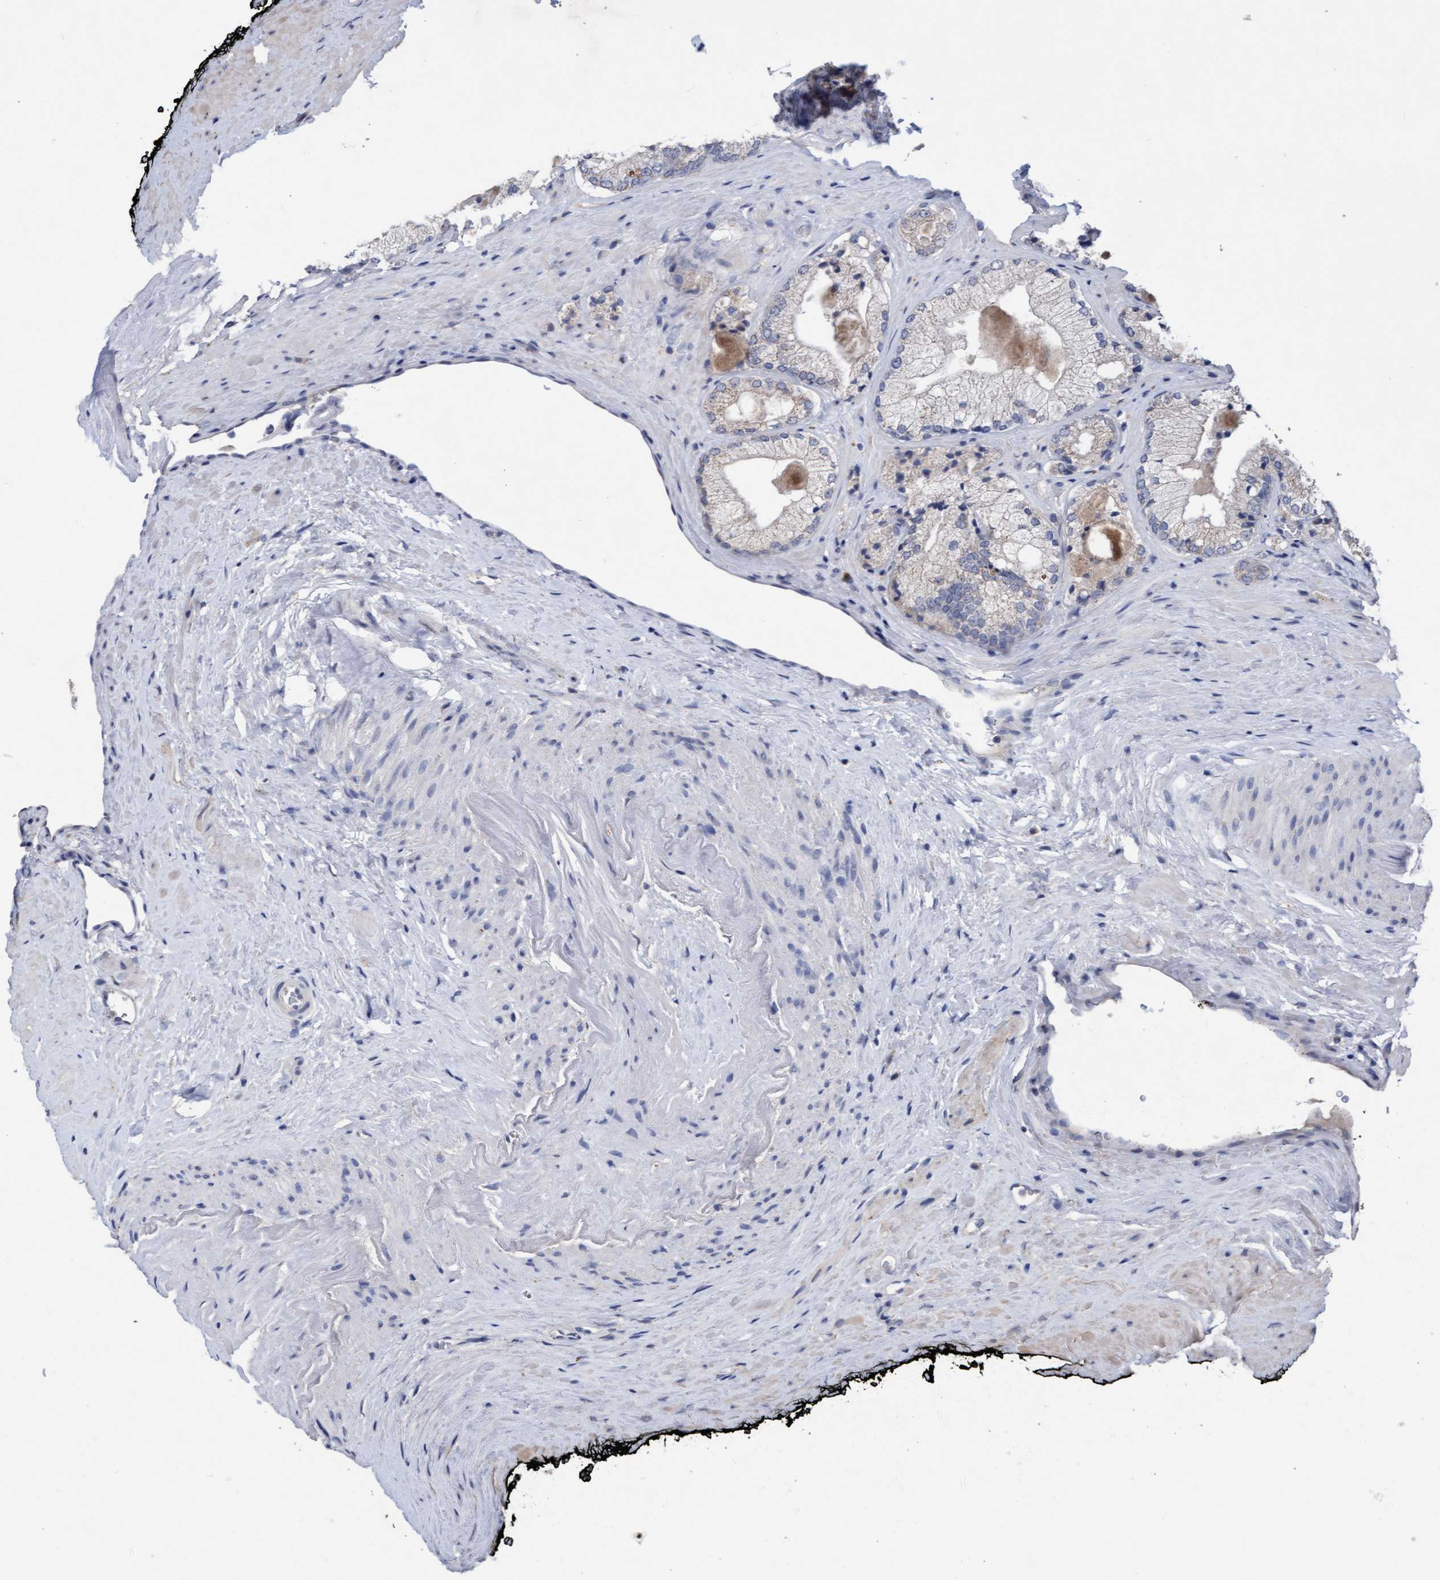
{"staining": {"intensity": "negative", "quantity": "none", "location": "none"}, "tissue": "prostate cancer", "cell_type": "Tumor cells", "image_type": "cancer", "snomed": [{"axis": "morphology", "description": "Adenocarcinoma, Low grade"}, {"axis": "topography", "description": "Prostate"}], "caption": "Immunohistochemistry (IHC) image of human prostate cancer (adenocarcinoma (low-grade)) stained for a protein (brown), which exhibits no expression in tumor cells.", "gene": "VSIG8", "patient": {"sex": "male", "age": 65}}